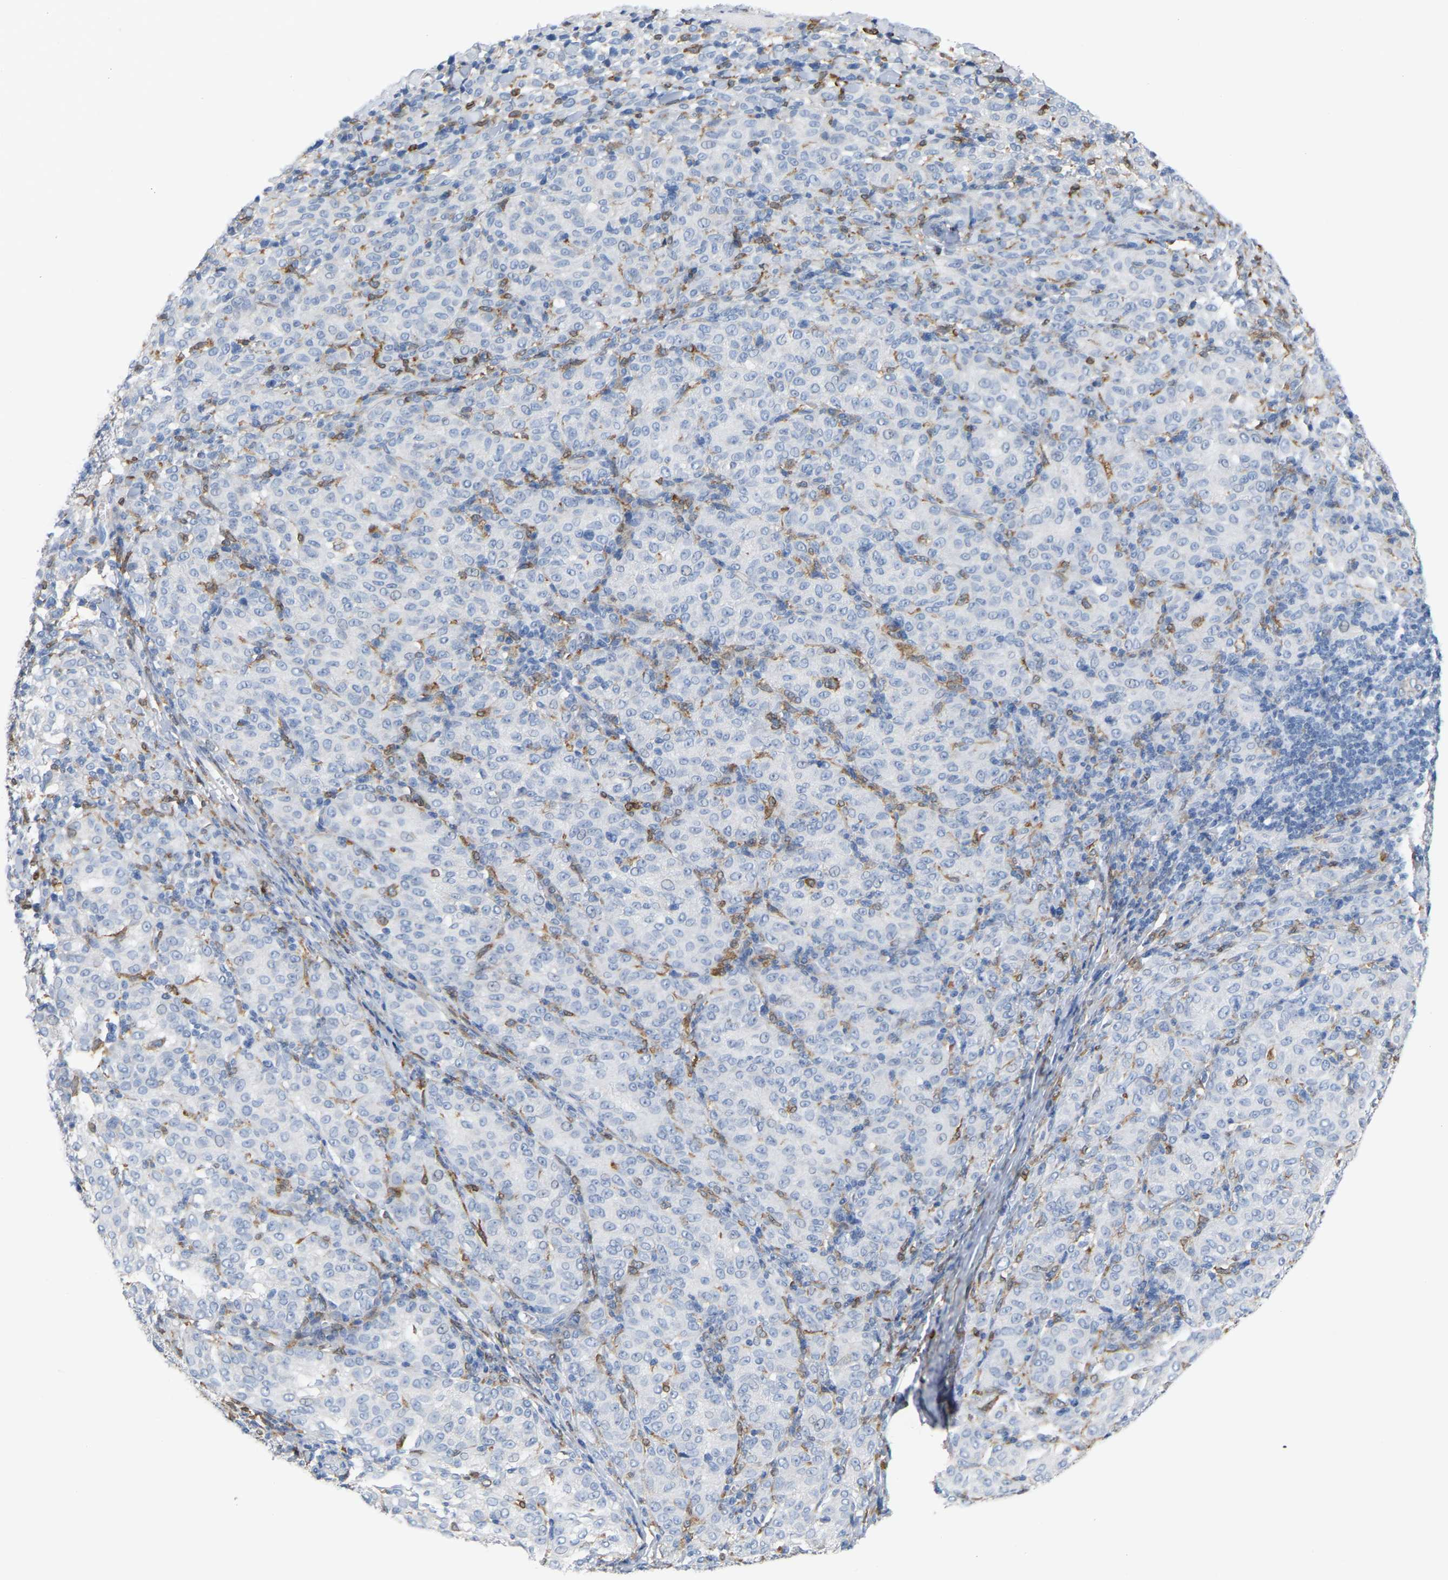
{"staining": {"intensity": "negative", "quantity": "none", "location": "none"}, "tissue": "melanoma", "cell_type": "Tumor cells", "image_type": "cancer", "snomed": [{"axis": "morphology", "description": "Malignant melanoma, NOS"}, {"axis": "topography", "description": "Skin"}], "caption": "Tumor cells show no significant positivity in melanoma.", "gene": "PTGS1", "patient": {"sex": "female", "age": 72}}